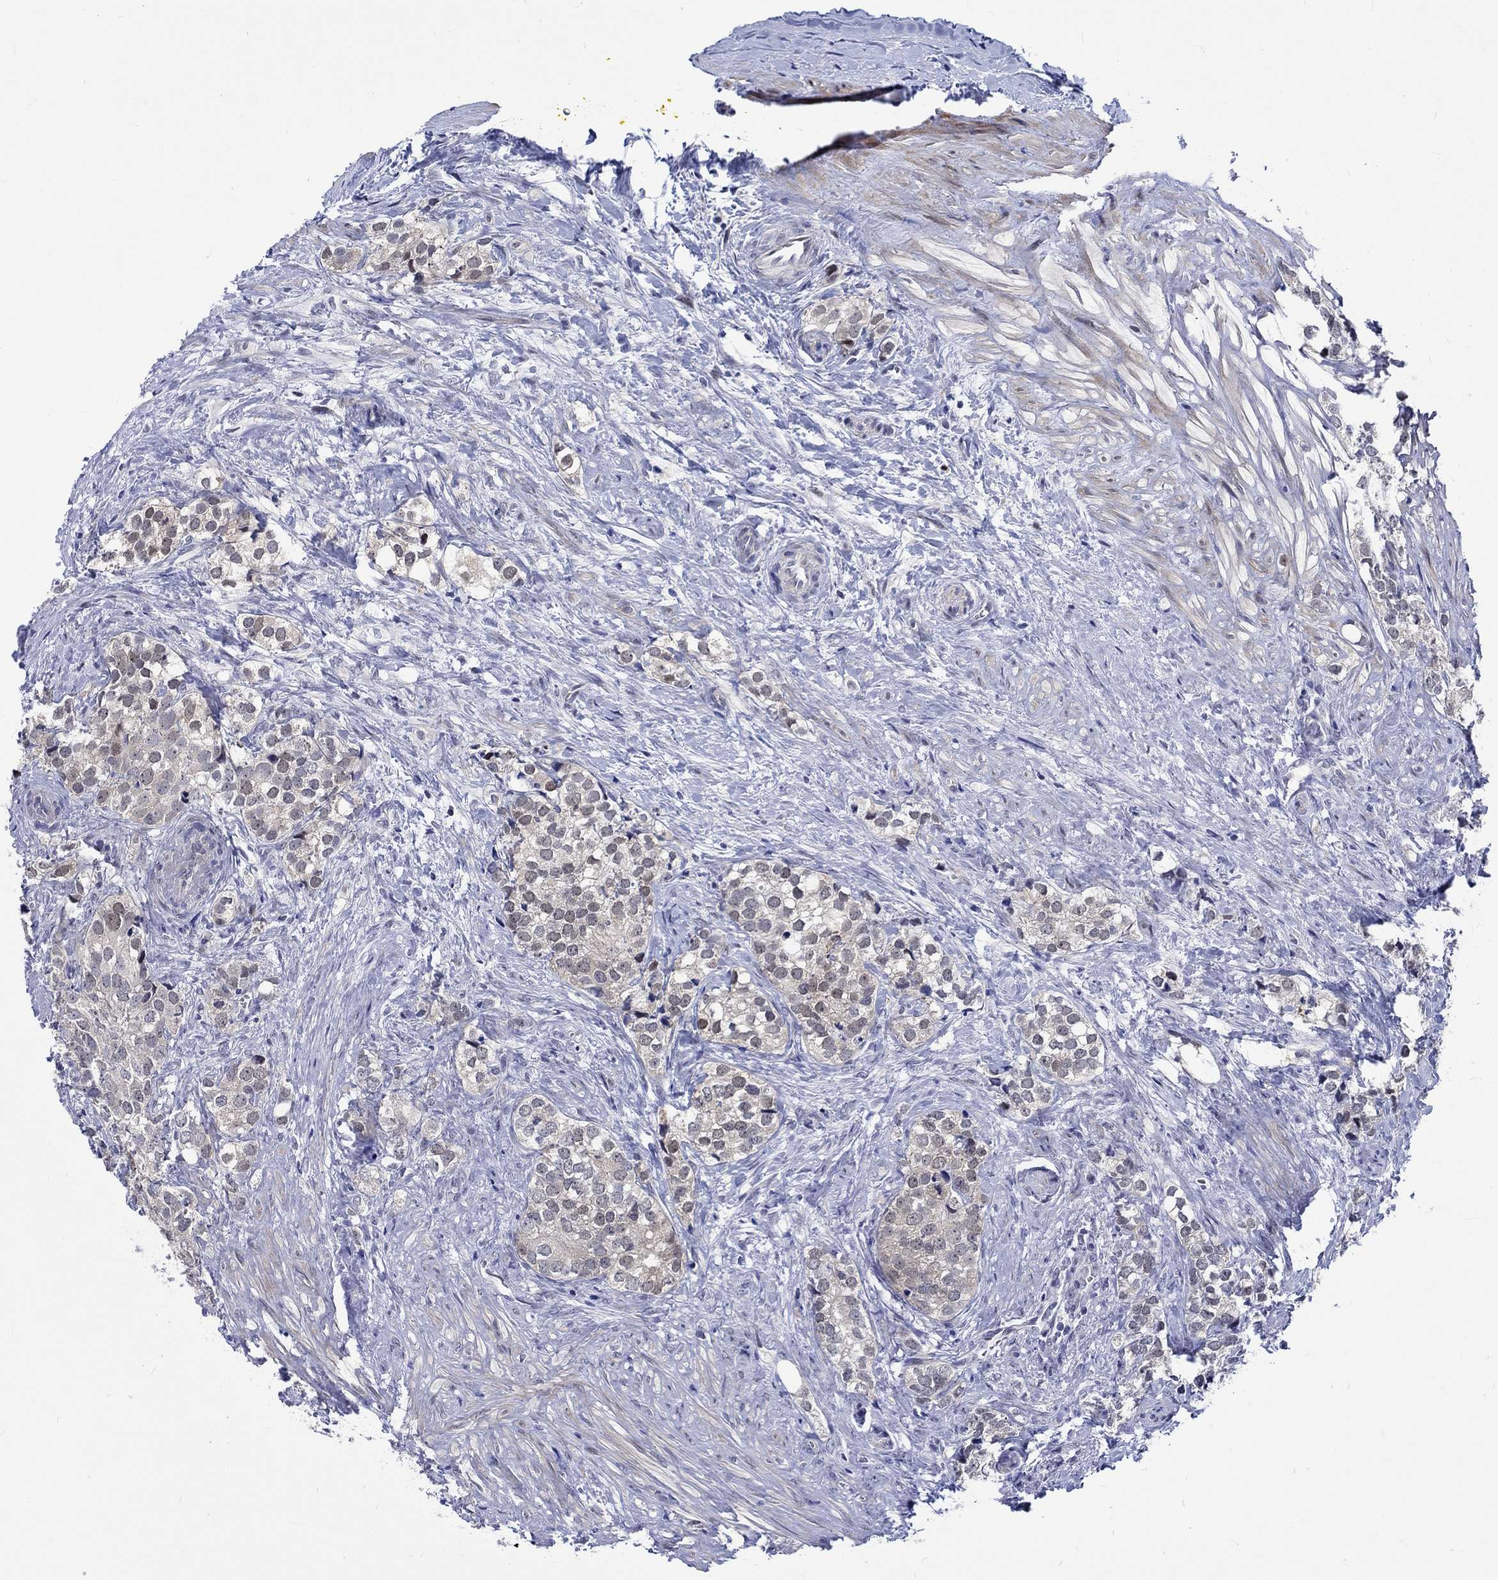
{"staining": {"intensity": "weak", "quantity": "25%-75%", "location": "nuclear"}, "tissue": "prostate cancer", "cell_type": "Tumor cells", "image_type": "cancer", "snomed": [{"axis": "morphology", "description": "Adenocarcinoma, NOS"}, {"axis": "topography", "description": "Prostate and seminal vesicle, NOS"}], "caption": "IHC image of prostate adenocarcinoma stained for a protein (brown), which reveals low levels of weak nuclear positivity in about 25%-75% of tumor cells.", "gene": "E2F8", "patient": {"sex": "male", "age": 63}}